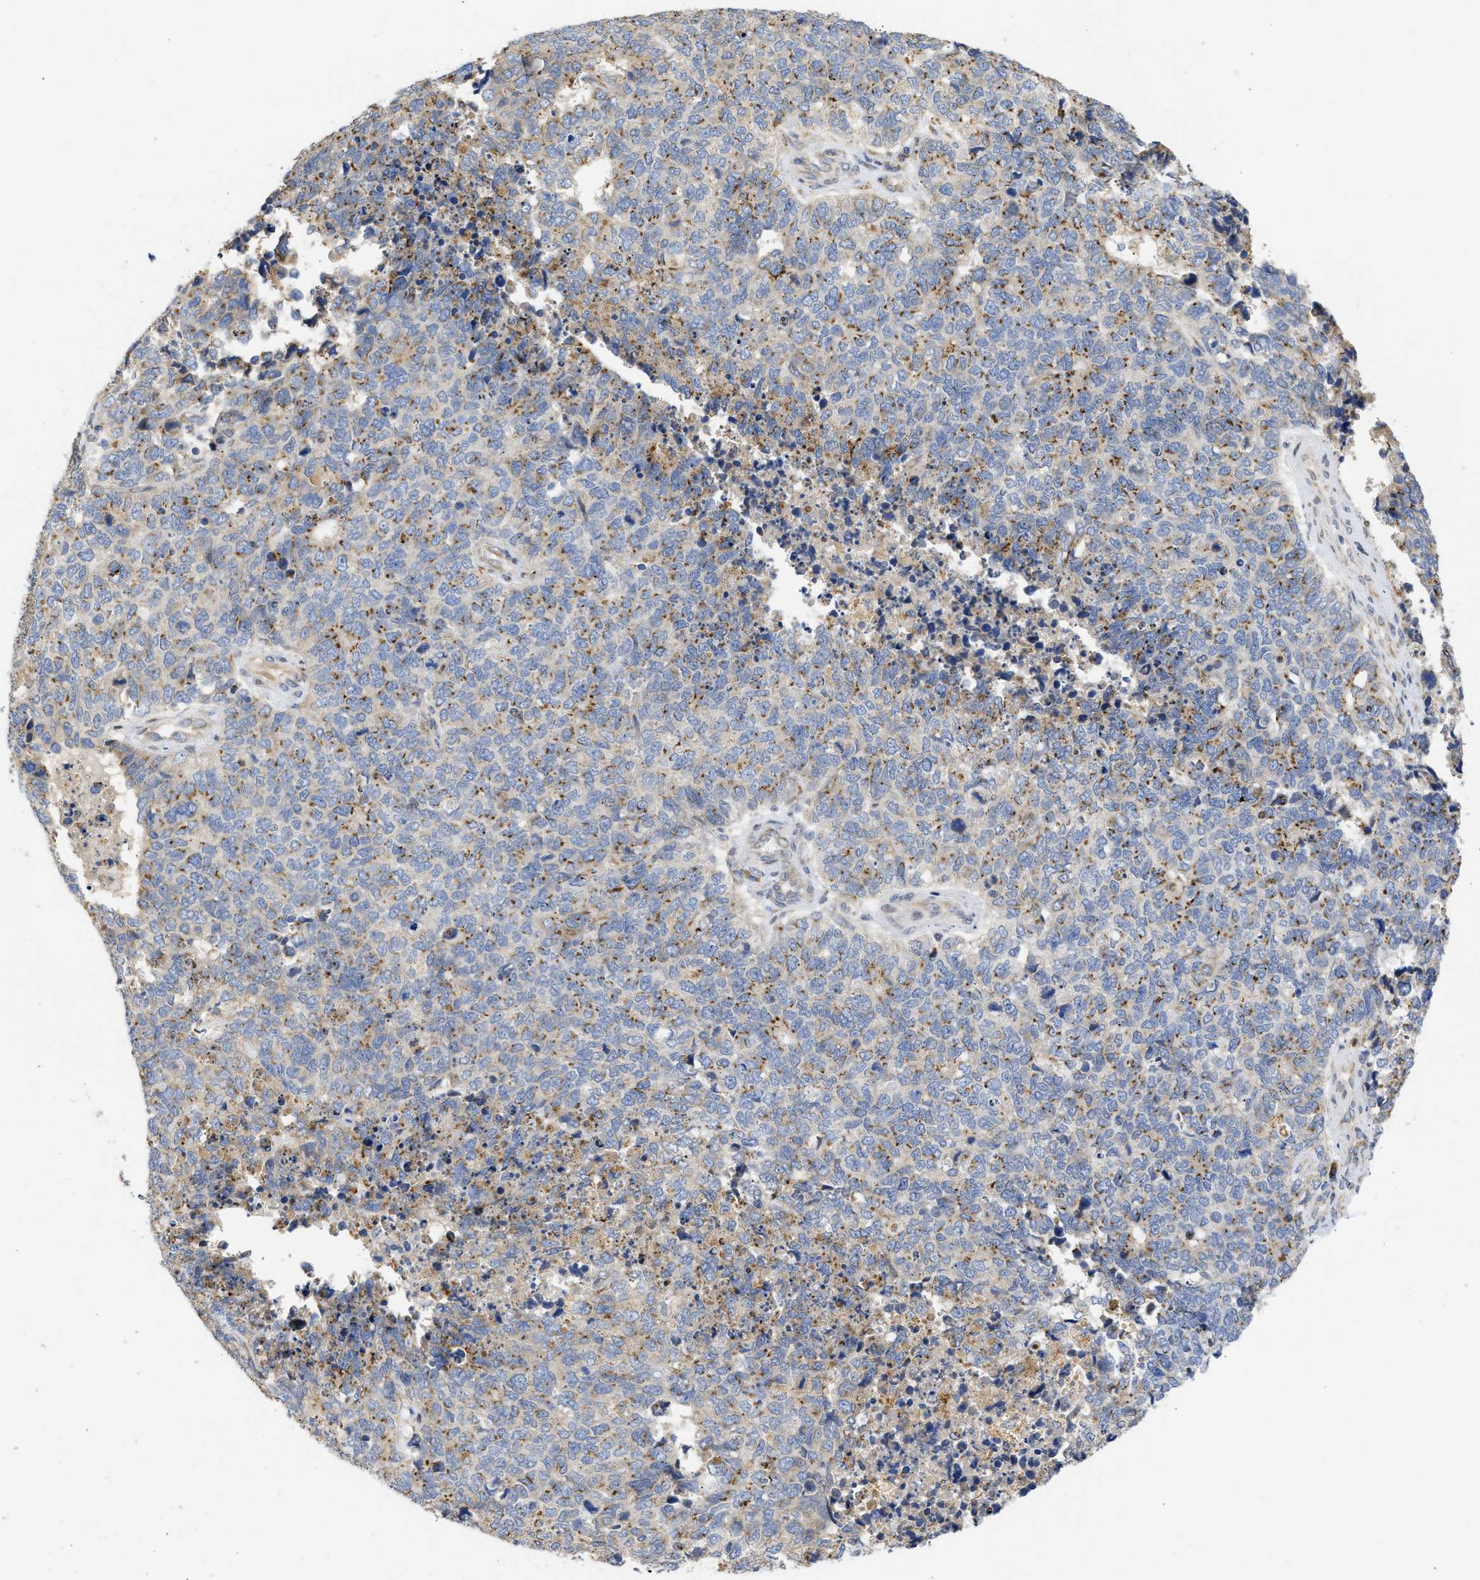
{"staining": {"intensity": "moderate", "quantity": "25%-75%", "location": "cytoplasmic/membranous"}, "tissue": "cervical cancer", "cell_type": "Tumor cells", "image_type": "cancer", "snomed": [{"axis": "morphology", "description": "Squamous cell carcinoma, NOS"}, {"axis": "topography", "description": "Cervix"}], "caption": "Squamous cell carcinoma (cervical) stained for a protein (brown) reveals moderate cytoplasmic/membranous positive expression in approximately 25%-75% of tumor cells.", "gene": "TMED1", "patient": {"sex": "female", "age": 63}}